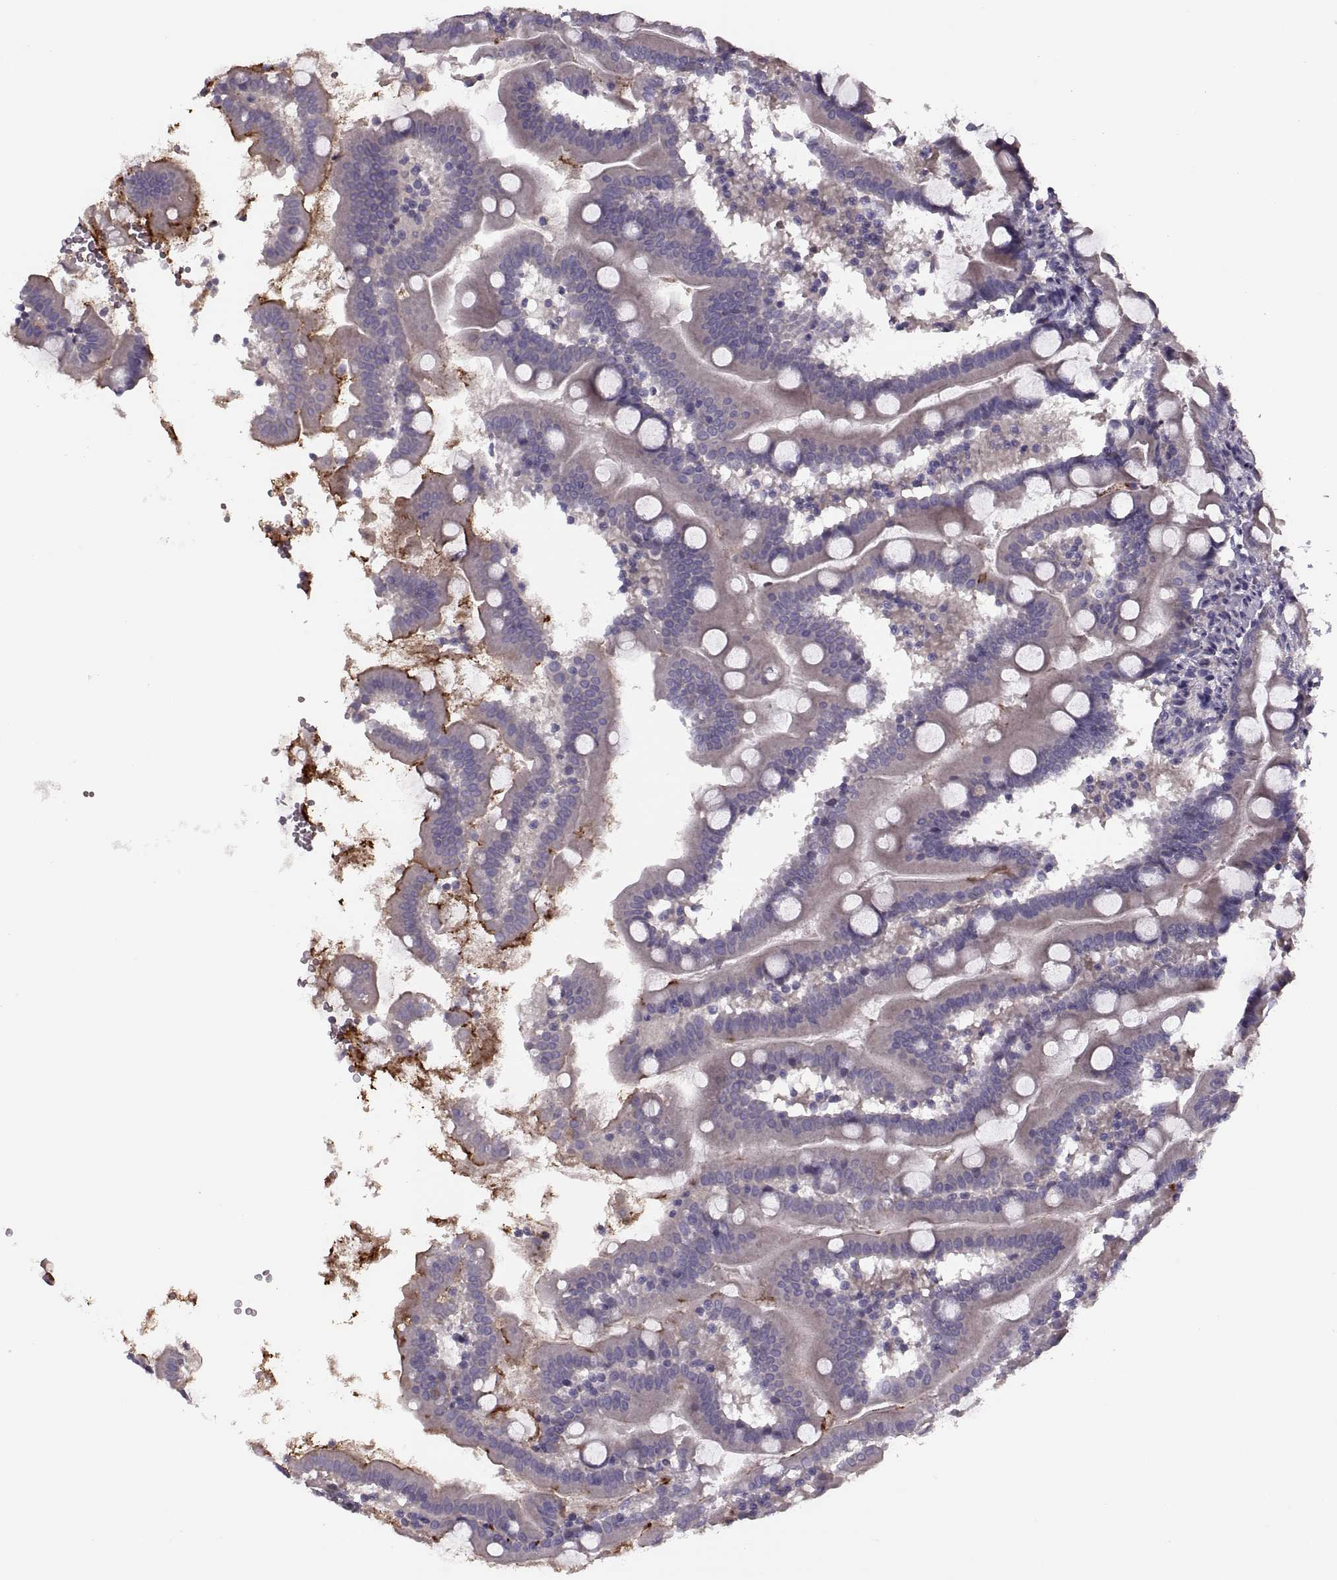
{"staining": {"intensity": "weak", "quantity": "25%-75%", "location": "cytoplasmic/membranous"}, "tissue": "small intestine", "cell_type": "Glandular cells", "image_type": "normal", "snomed": [{"axis": "morphology", "description": "Normal tissue, NOS"}, {"axis": "topography", "description": "Small intestine"}], "caption": "Small intestine was stained to show a protein in brown. There is low levels of weak cytoplasmic/membranous positivity in about 25%-75% of glandular cells. (DAB (3,3'-diaminobenzidine) IHC with brightfield microscopy, high magnification).", "gene": "PRSS54", "patient": {"sex": "female", "age": 44}}